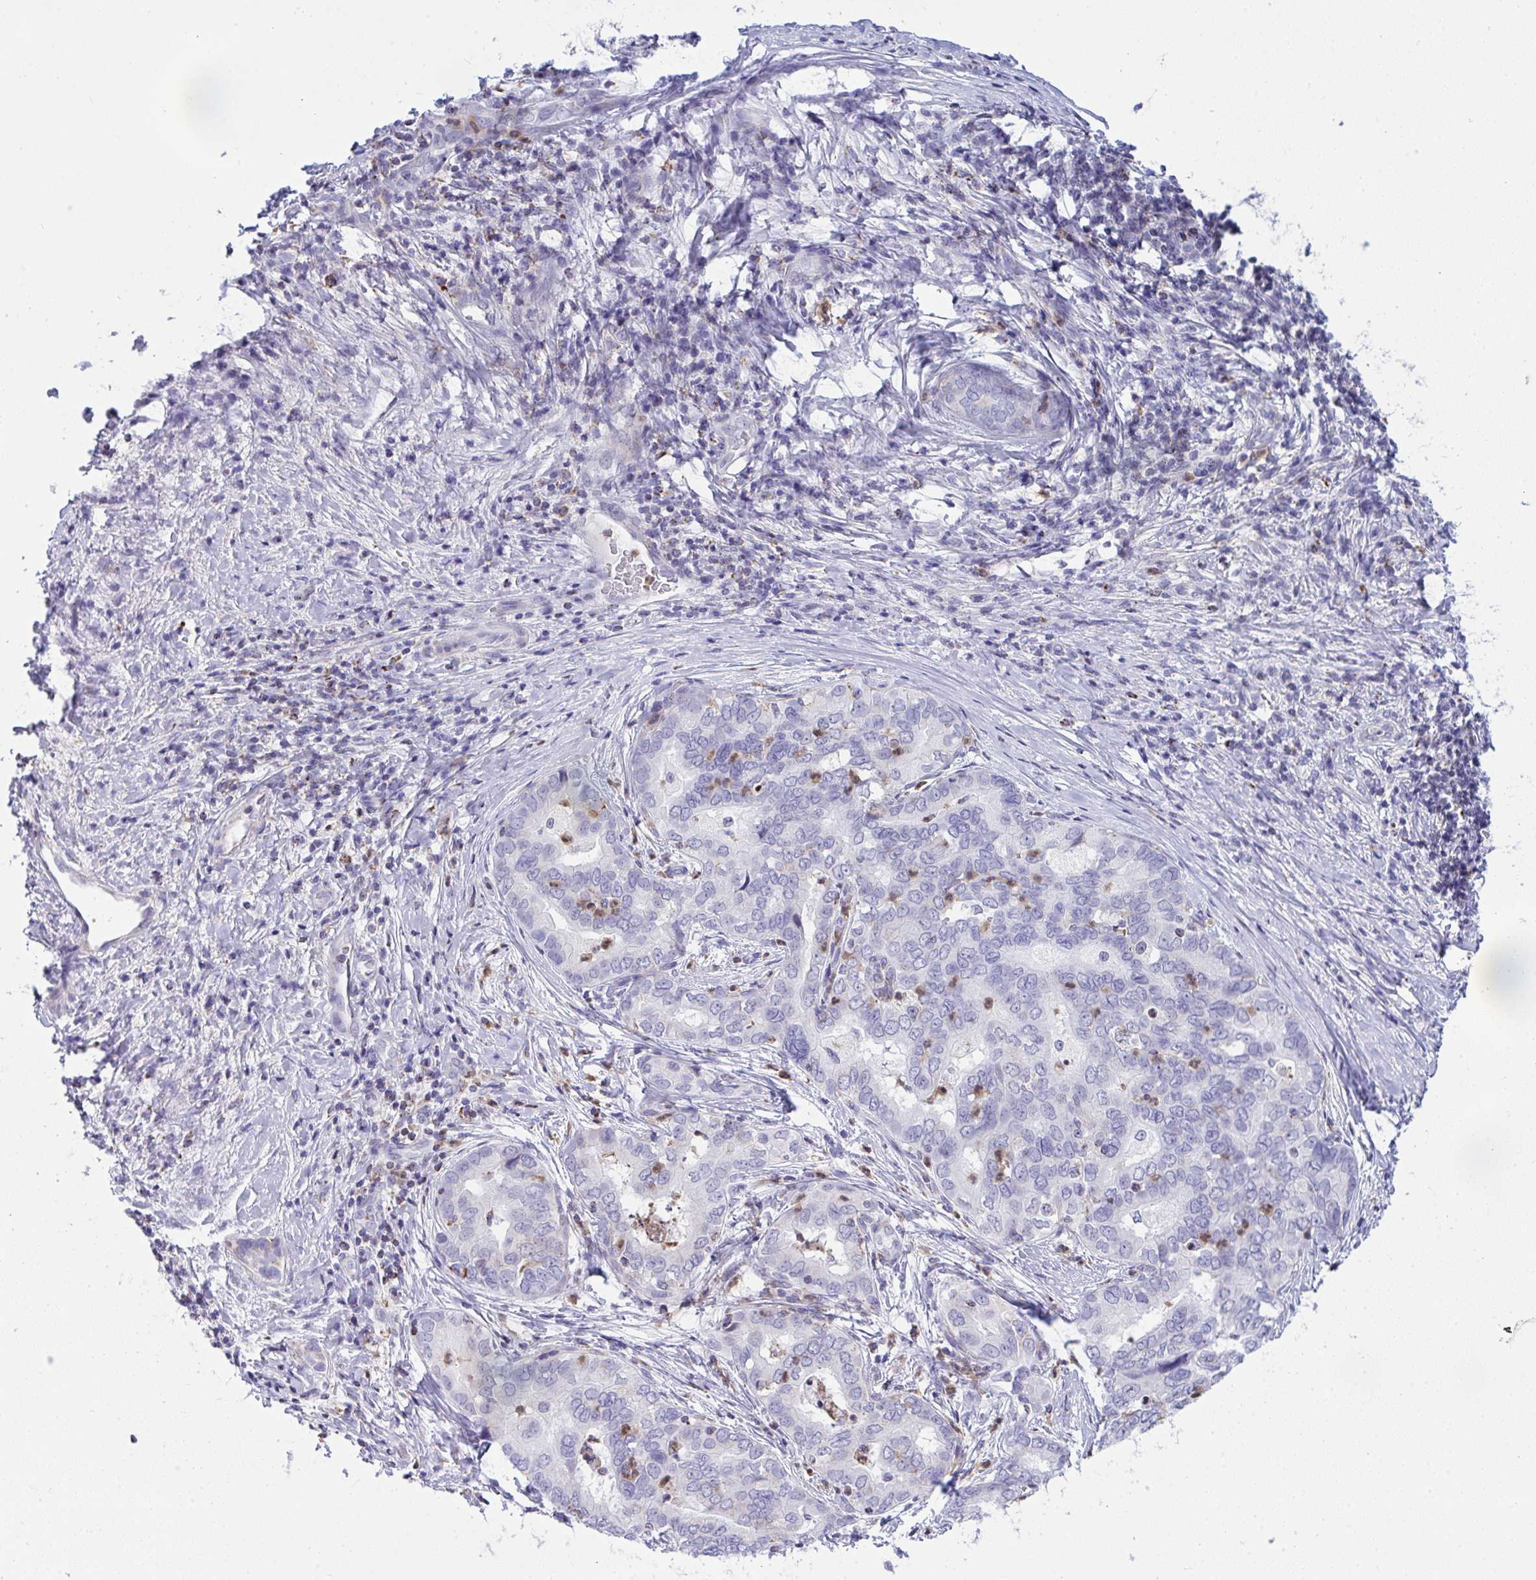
{"staining": {"intensity": "negative", "quantity": "none", "location": "none"}, "tissue": "liver cancer", "cell_type": "Tumor cells", "image_type": "cancer", "snomed": [{"axis": "morphology", "description": "Cholangiocarcinoma"}, {"axis": "topography", "description": "Liver"}], "caption": "Immunohistochemistry (IHC) micrograph of human cholangiocarcinoma (liver) stained for a protein (brown), which displays no staining in tumor cells.", "gene": "PLA2G12B", "patient": {"sex": "female", "age": 64}}